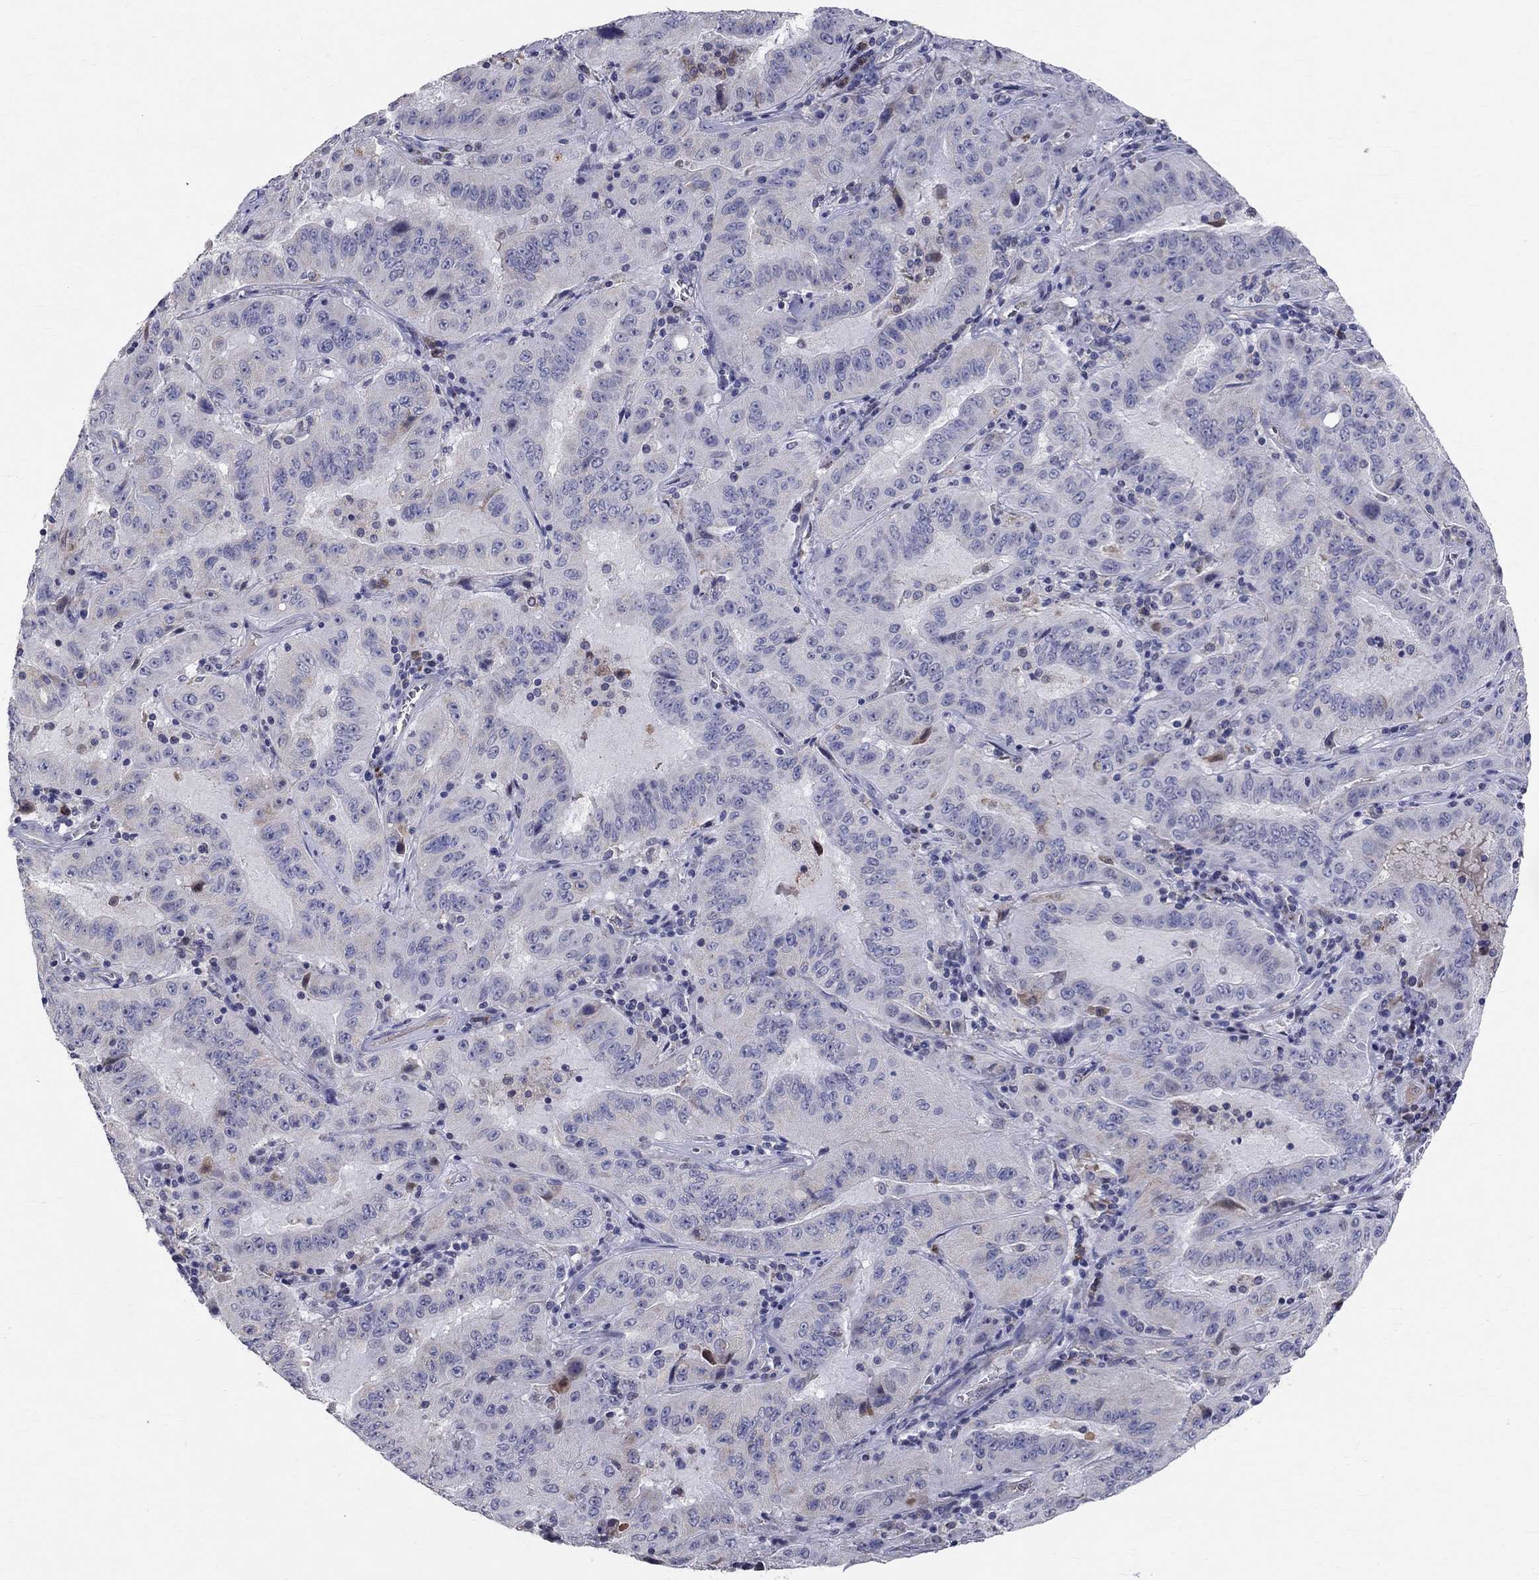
{"staining": {"intensity": "negative", "quantity": "none", "location": "none"}, "tissue": "pancreatic cancer", "cell_type": "Tumor cells", "image_type": "cancer", "snomed": [{"axis": "morphology", "description": "Adenocarcinoma, NOS"}, {"axis": "topography", "description": "Pancreas"}], "caption": "Human pancreatic cancer (adenocarcinoma) stained for a protein using immunohistochemistry reveals no expression in tumor cells.", "gene": "SLC4A10", "patient": {"sex": "male", "age": 63}}